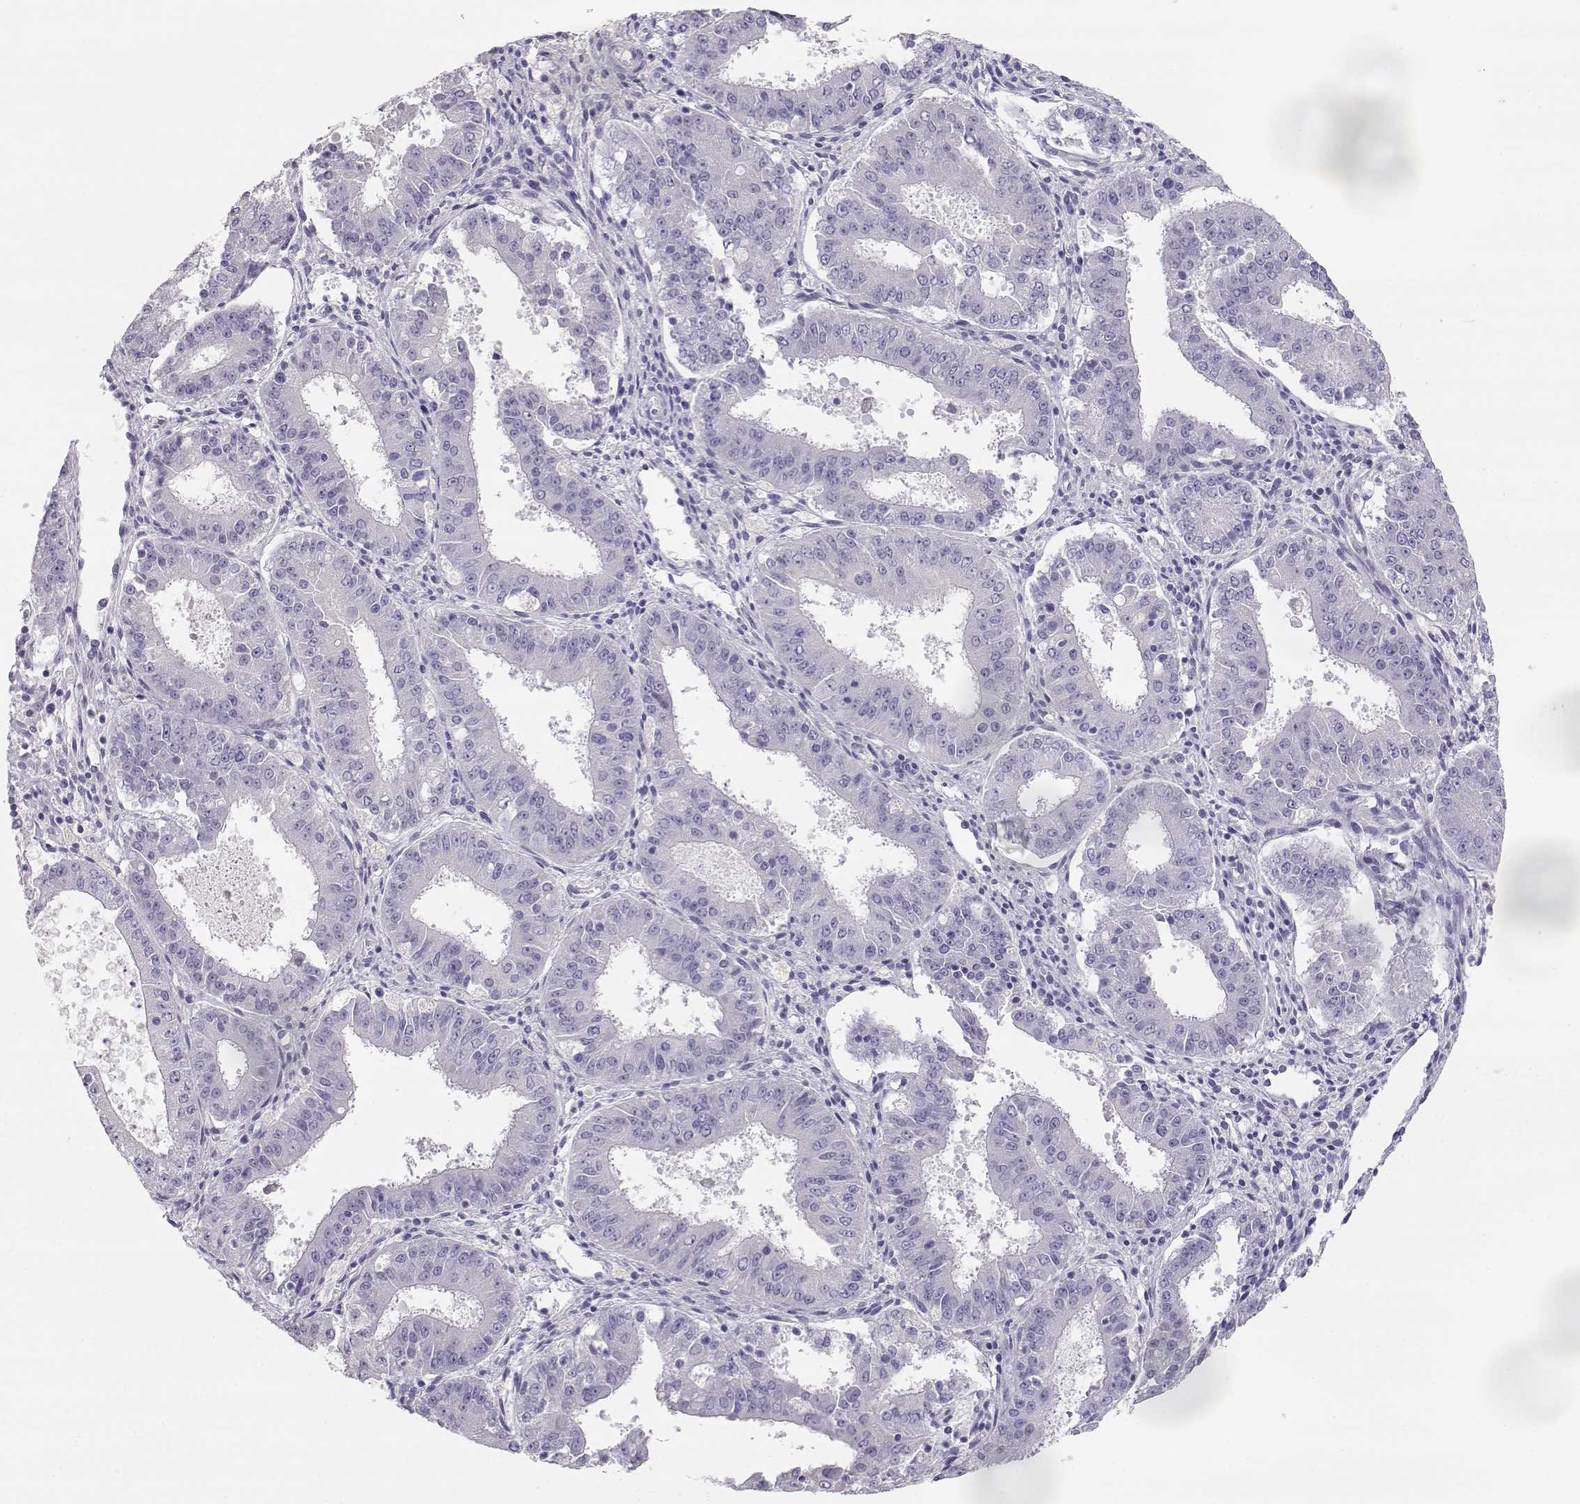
{"staining": {"intensity": "negative", "quantity": "none", "location": "none"}, "tissue": "ovarian cancer", "cell_type": "Tumor cells", "image_type": "cancer", "snomed": [{"axis": "morphology", "description": "Carcinoma, endometroid"}, {"axis": "topography", "description": "Ovary"}], "caption": "An immunohistochemistry (IHC) micrograph of ovarian endometroid carcinoma is shown. There is no staining in tumor cells of ovarian endometroid carcinoma.", "gene": "LEPR", "patient": {"sex": "female", "age": 42}}